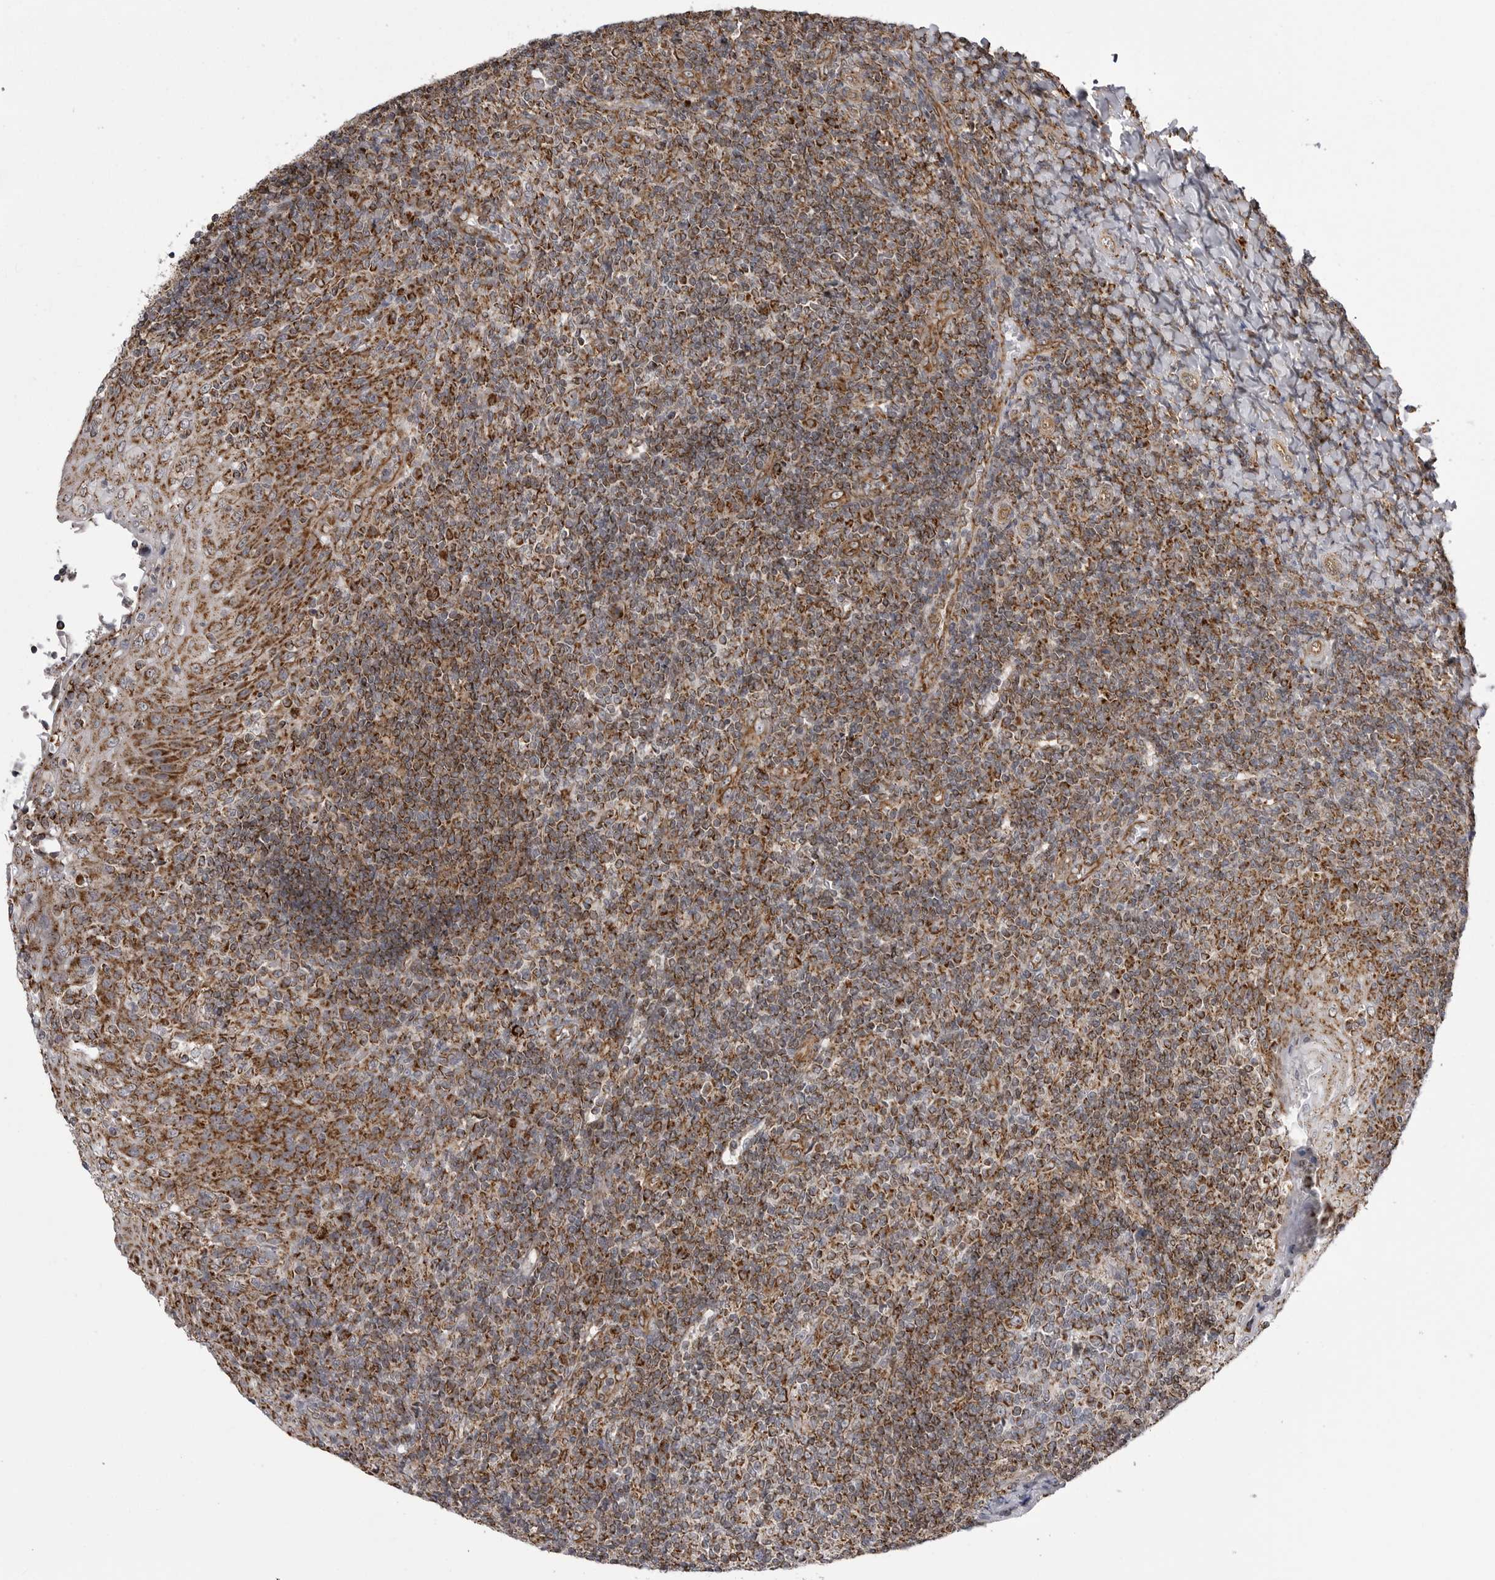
{"staining": {"intensity": "moderate", "quantity": ">75%", "location": "cytoplasmic/membranous"}, "tissue": "tonsil", "cell_type": "Germinal center cells", "image_type": "normal", "snomed": [{"axis": "morphology", "description": "Normal tissue, NOS"}, {"axis": "topography", "description": "Tonsil"}], "caption": "Immunohistochemical staining of normal human tonsil shows moderate cytoplasmic/membranous protein staining in about >75% of germinal center cells.", "gene": "FH", "patient": {"sex": "female", "age": 19}}